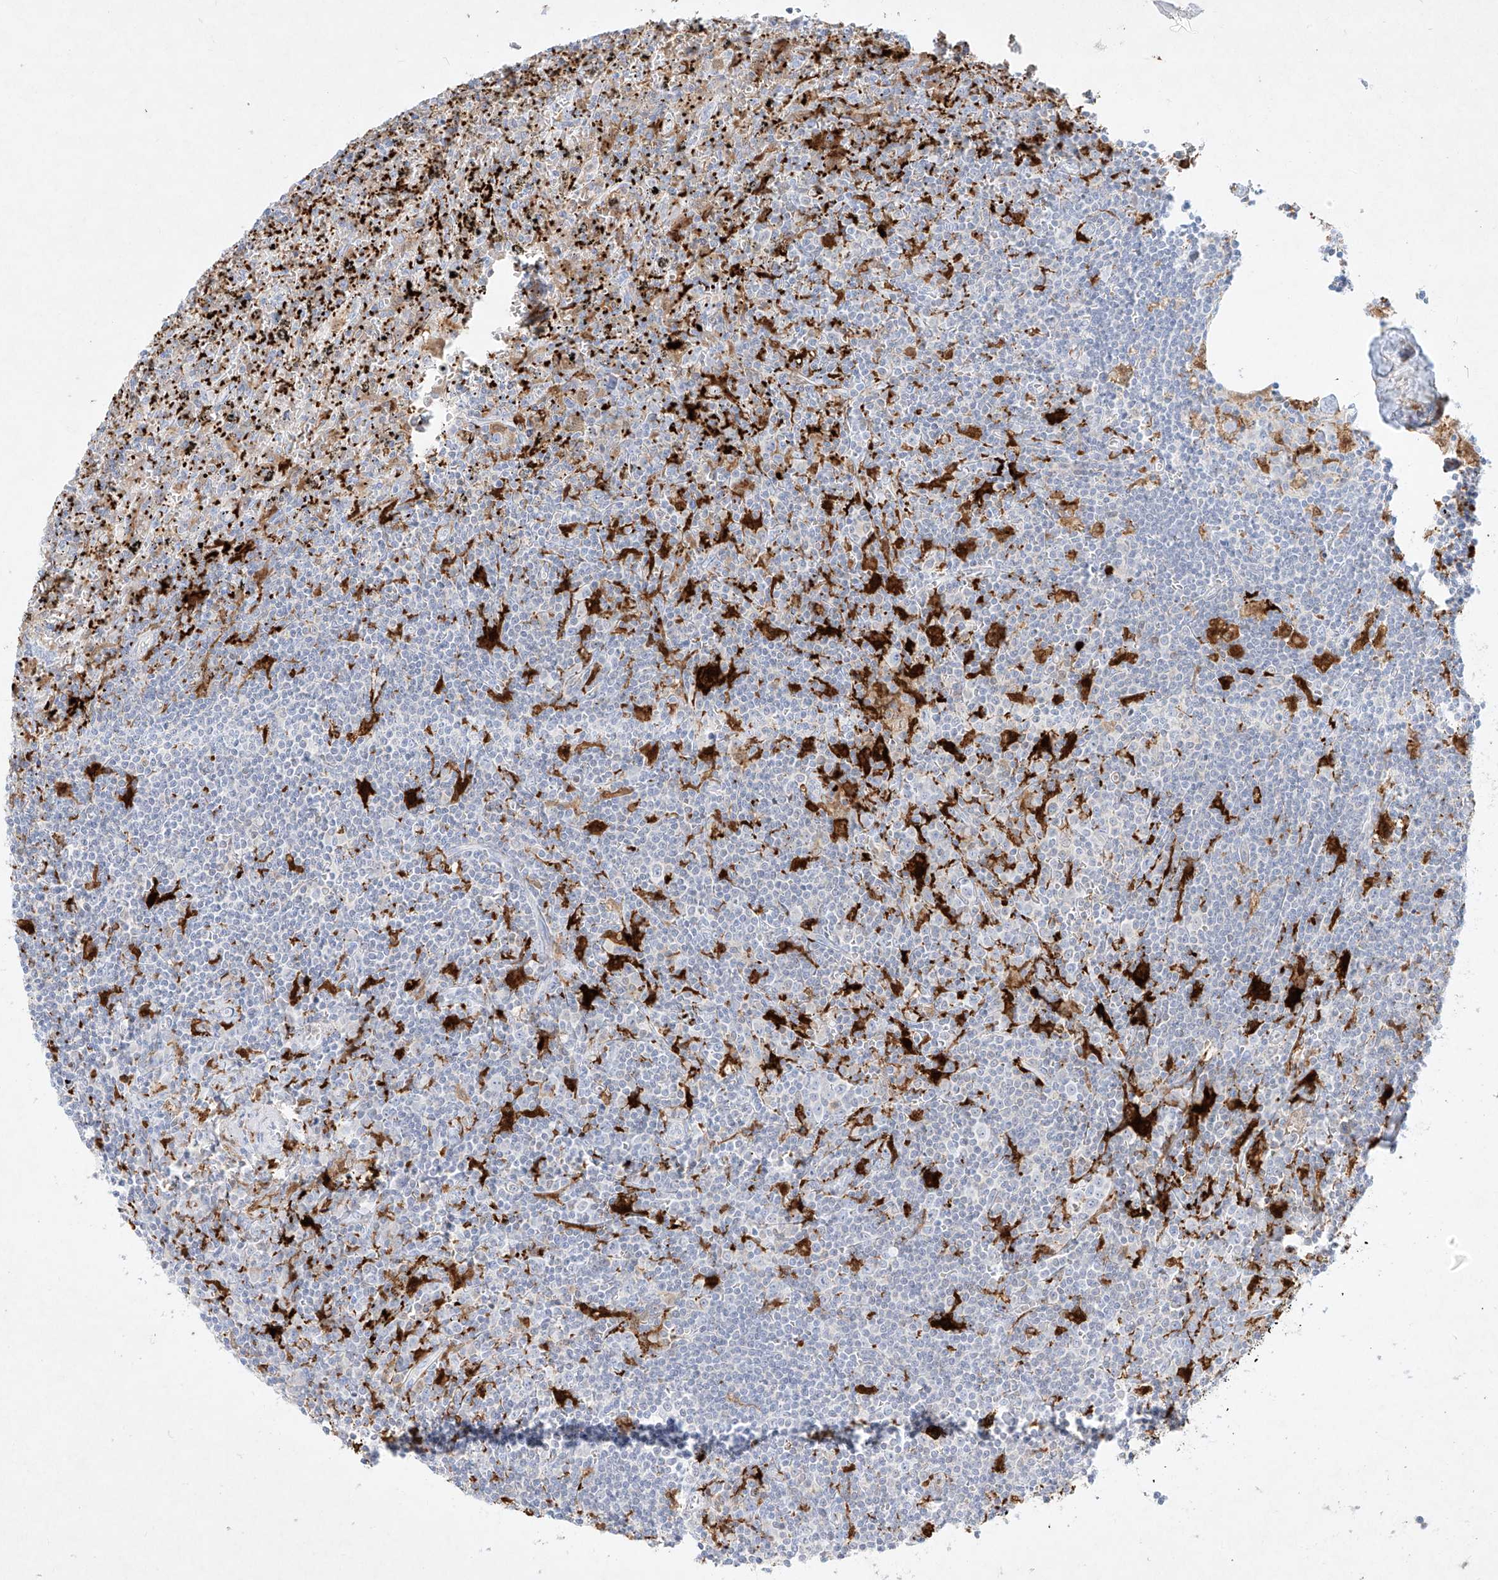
{"staining": {"intensity": "negative", "quantity": "none", "location": "none"}, "tissue": "lymphoma", "cell_type": "Tumor cells", "image_type": "cancer", "snomed": [{"axis": "morphology", "description": "Malignant lymphoma, non-Hodgkin's type, Low grade"}, {"axis": "topography", "description": "Spleen"}], "caption": "IHC of malignant lymphoma, non-Hodgkin's type (low-grade) demonstrates no positivity in tumor cells.", "gene": "PLEK", "patient": {"sex": "male", "age": 76}}